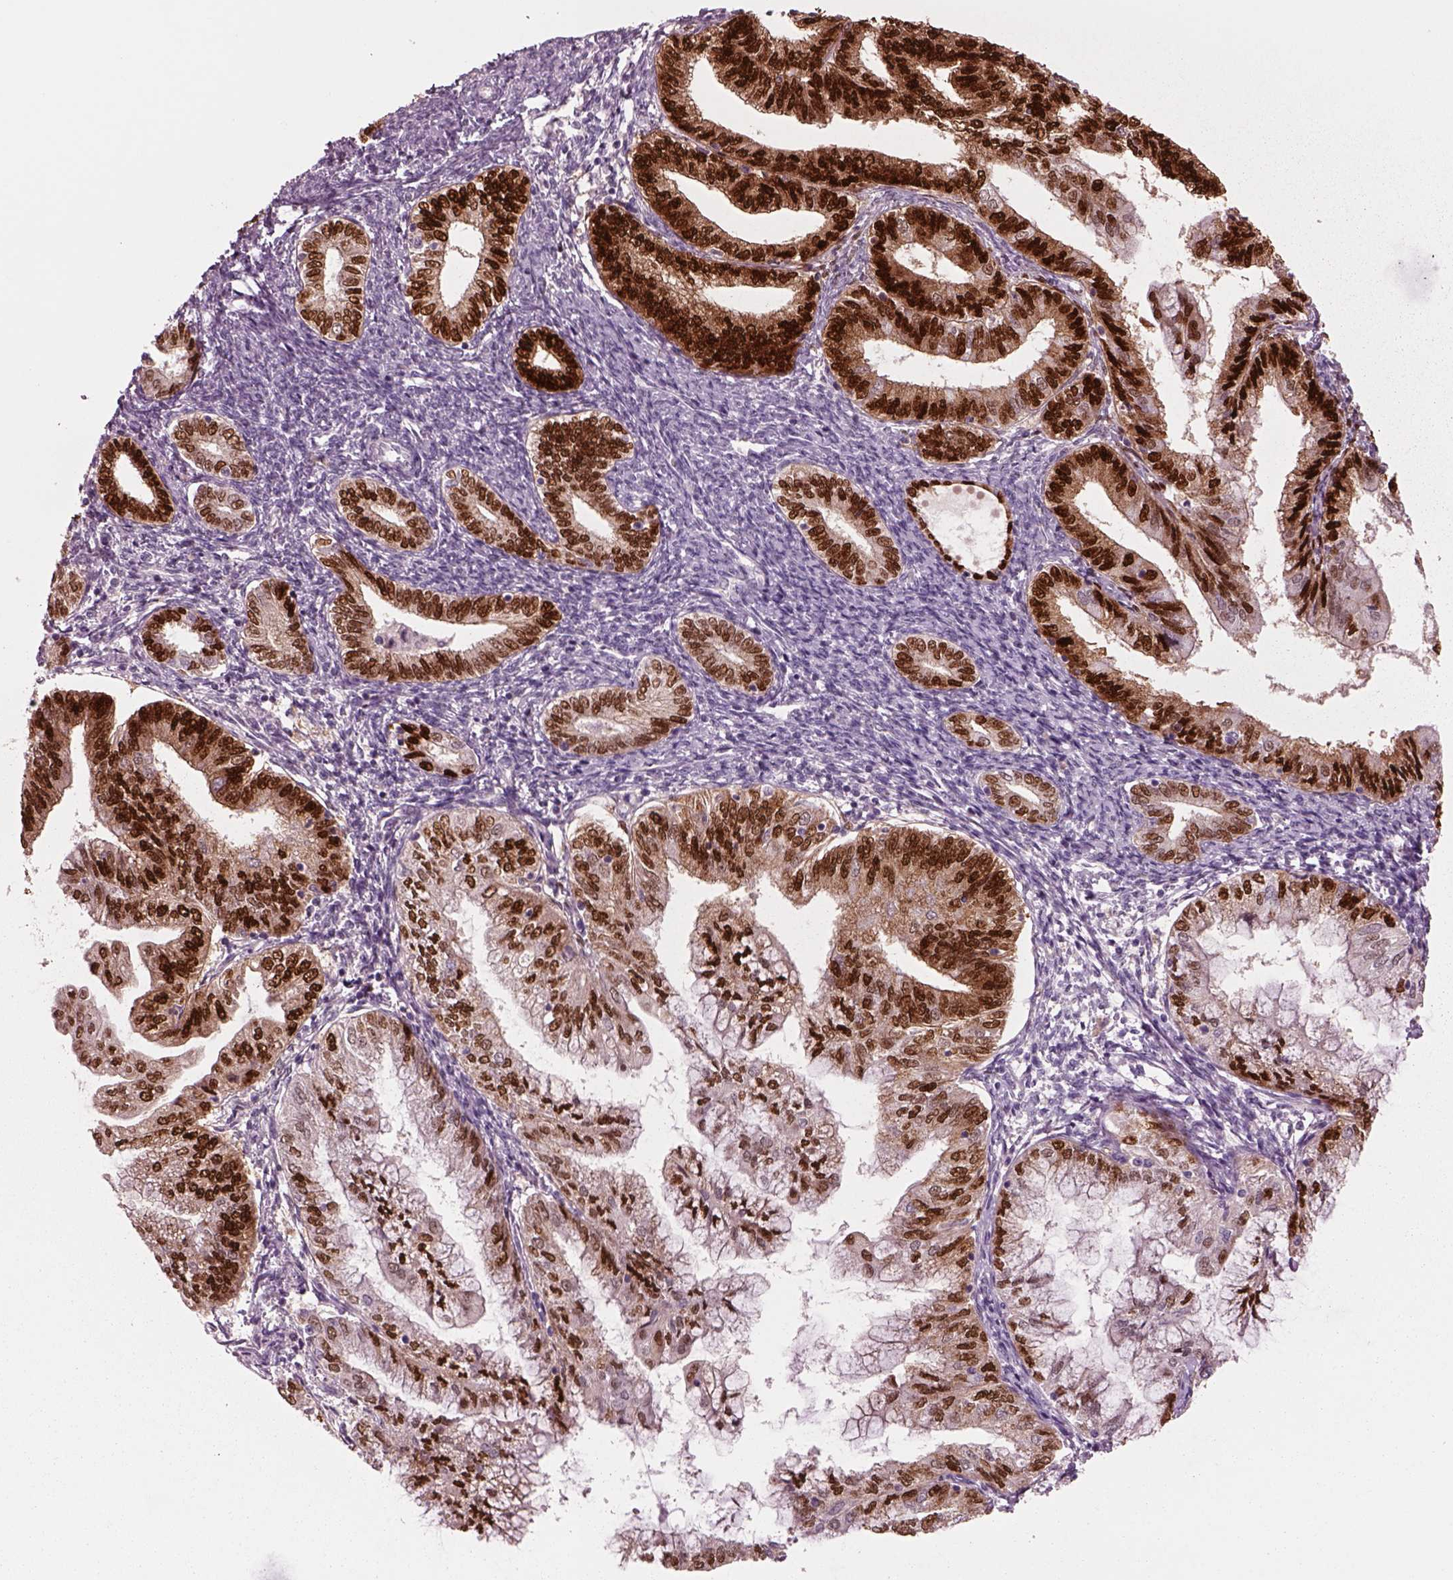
{"staining": {"intensity": "strong", "quantity": ">75%", "location": "nuclear"}, "tissue": "endometrial cancer", "cell_type": "Tumor cells", "image_type": "cancer", "snomed": [{"axis": "morphology", "description": "Adenocarcinoma, NOS"}, {"axis": "topography", "description": "Endometrium"}], "caption": "Immunohistochemical staining of human adenocarcinoma (endometrial) demonstrates high levels of strong nuclear protein positivity in about >75% of tumor cells.", "gene": "SOX9", "patient": {"sex": "female", "age": 55}}